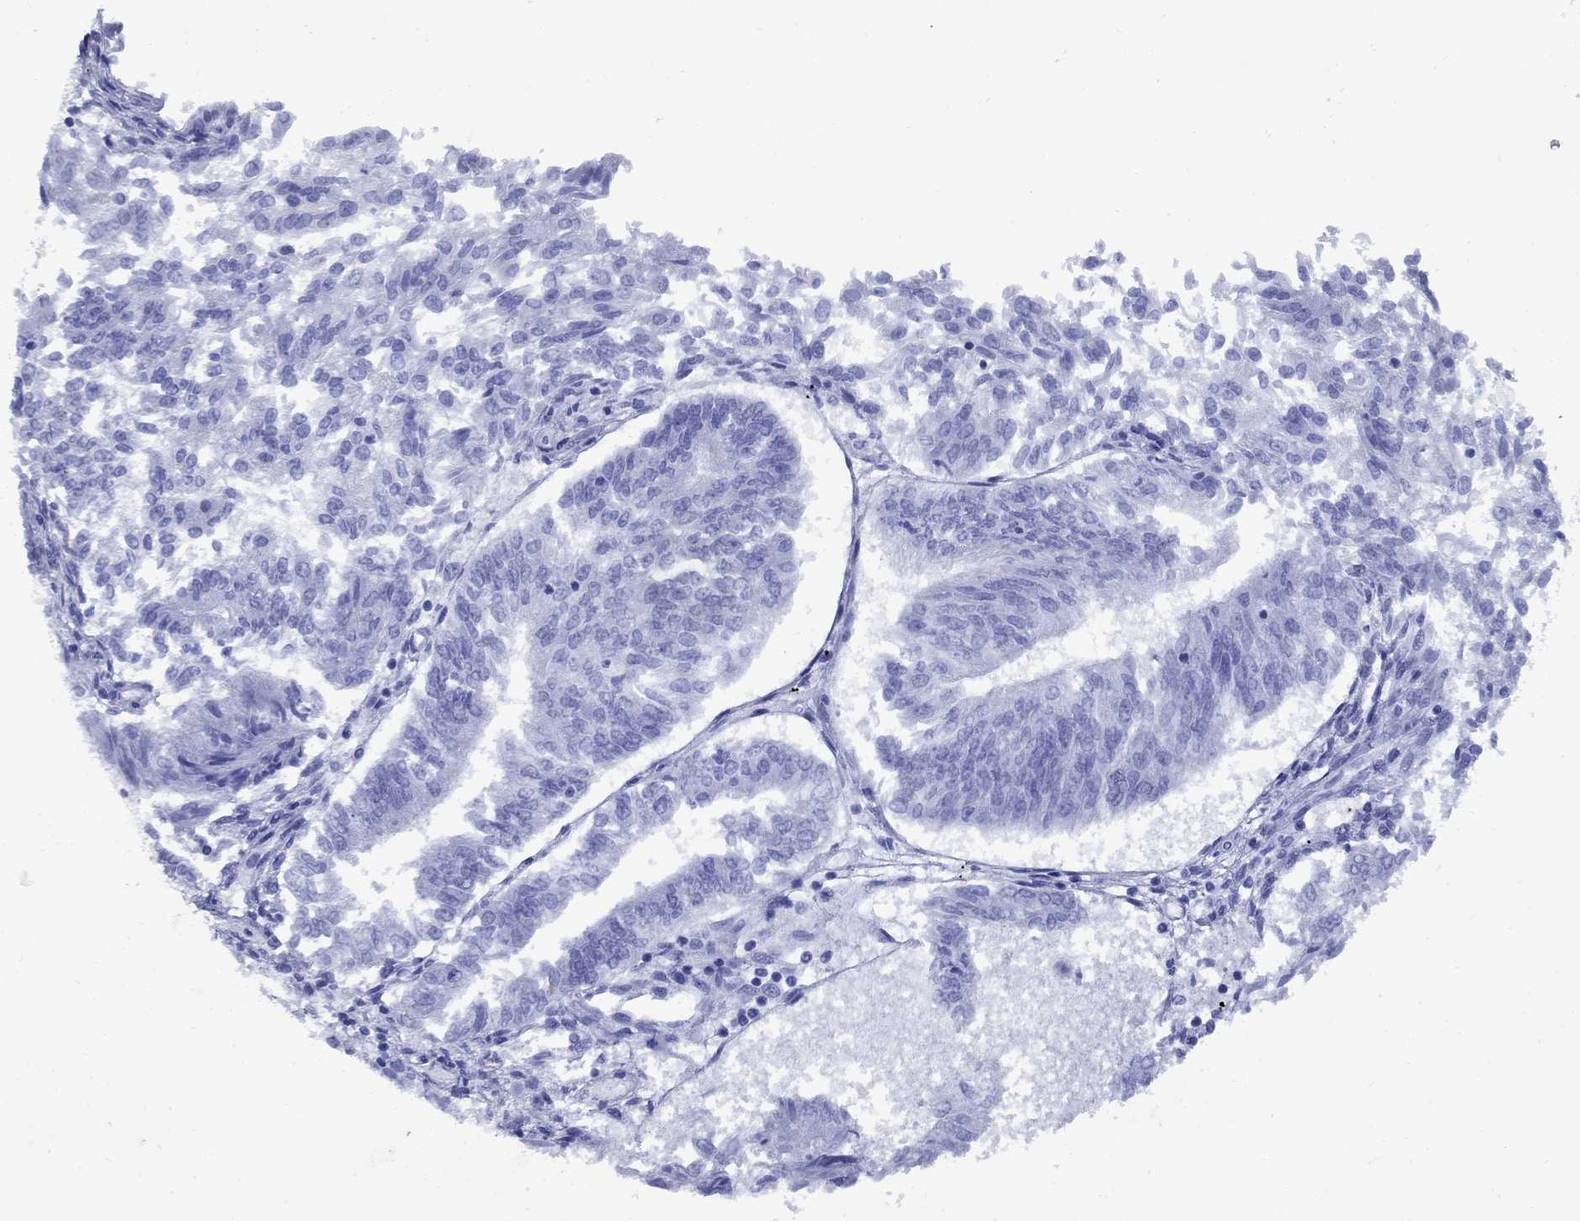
{"staining": {"intensity": "negative", "quantity": "none", "location": "none"}, "tissue": "endometrial cancer", "cell_type": "Tumor cells", "image_type": "cancer", "snomed": [{"axis": "morphology", "description": "Adenocarcinoma, NOS"}, {"axis": "topography", "description": "Endometrium"}], "caption": "Histopathology image shows no protein staining in tumor cells of endometrial cancer tissue.", "gene": "CD1A", "patient": {"sex": "female", "age": 58}}